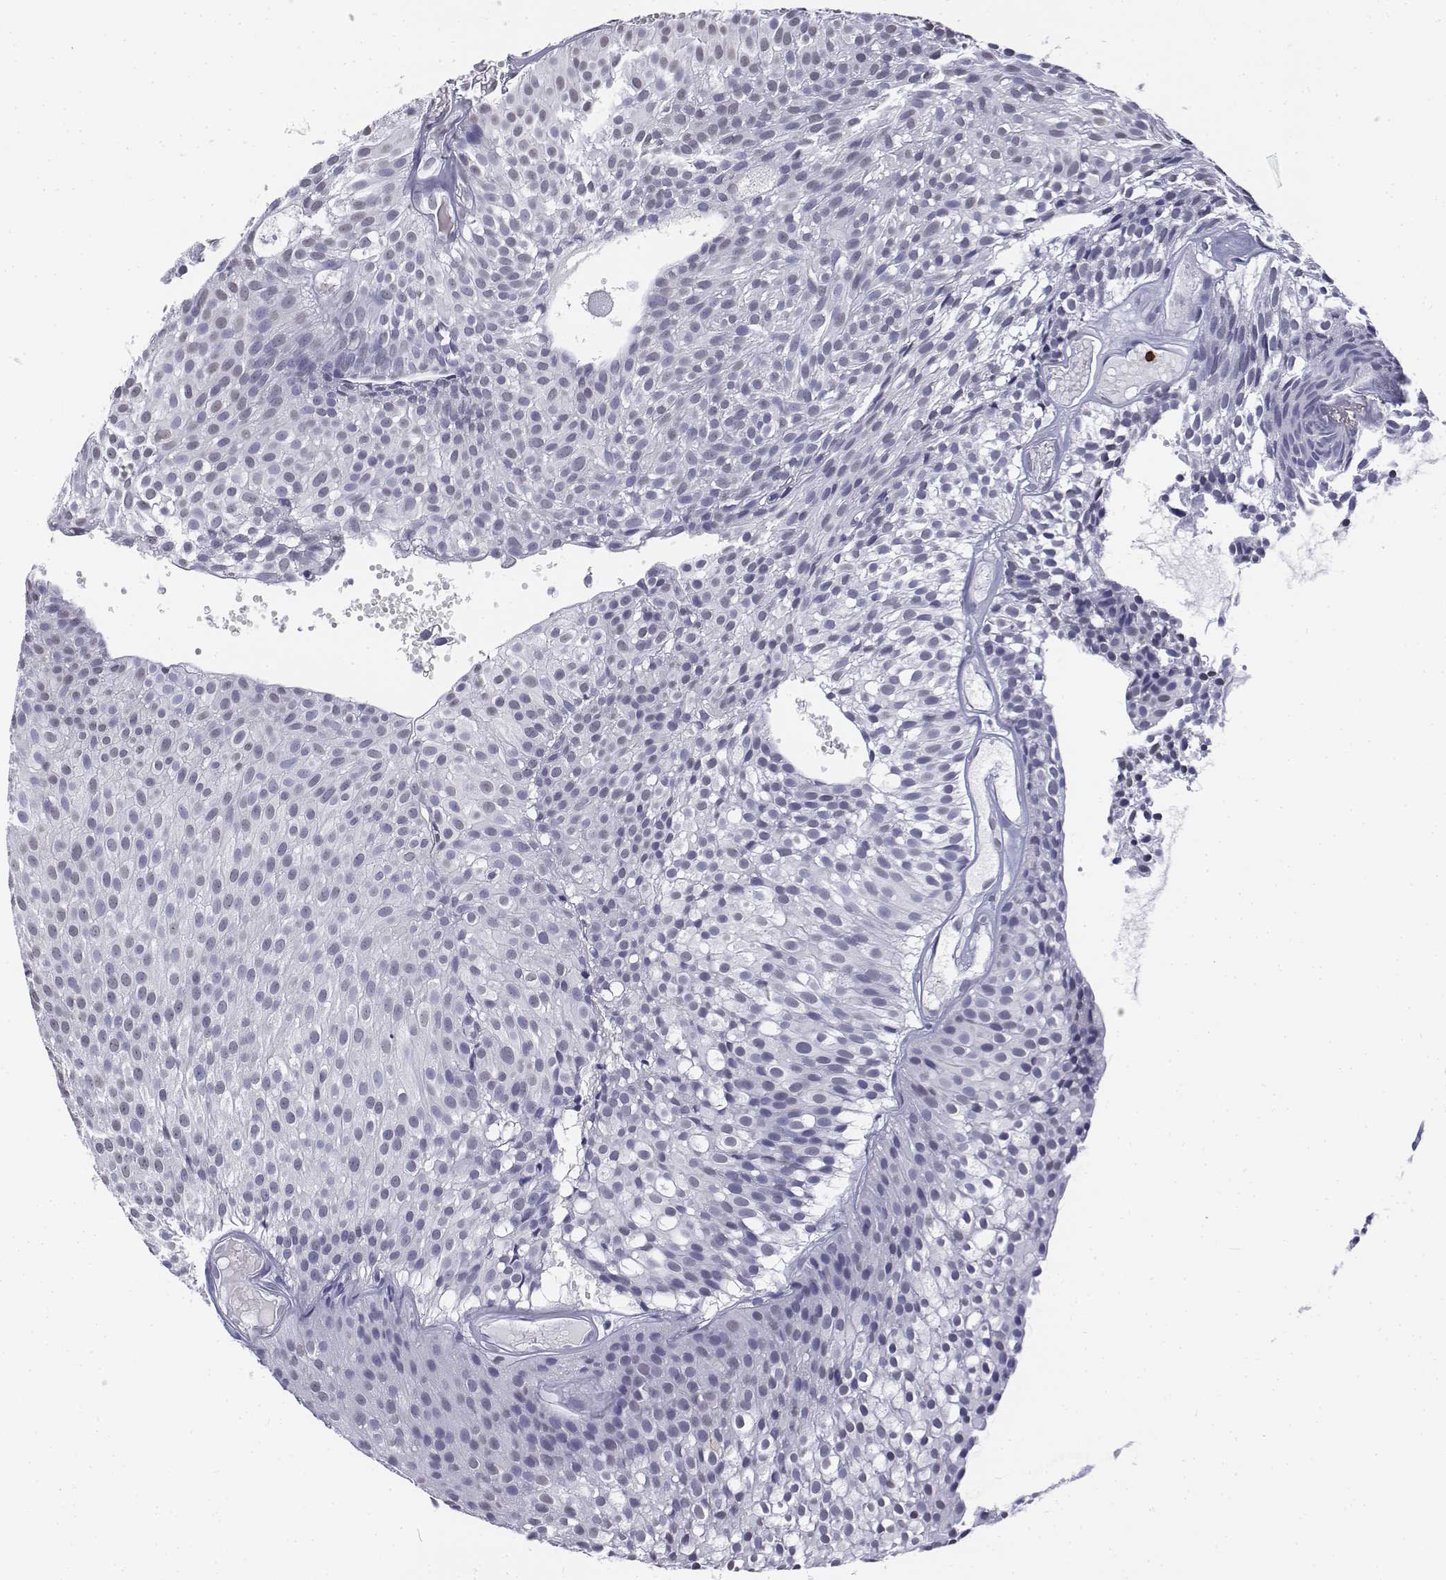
{"staining": {"intensity": "negative", "quantity": "none", "location": "none"}, "tissue": "urothelial cancer", "cell_type": "Tumor cells", "image_type": "cancer", "snomed": [{"axis": "morphology", "description": "Urothelial carcinoma, Low grade"}, {"axis": "topography", "description": "Urinary bladder"}], "caption": "Tumor cells show no significant protein staining in urothelial cancer.", "gene": "CD3E", "patient": {"sex": "male", "age": 63}}